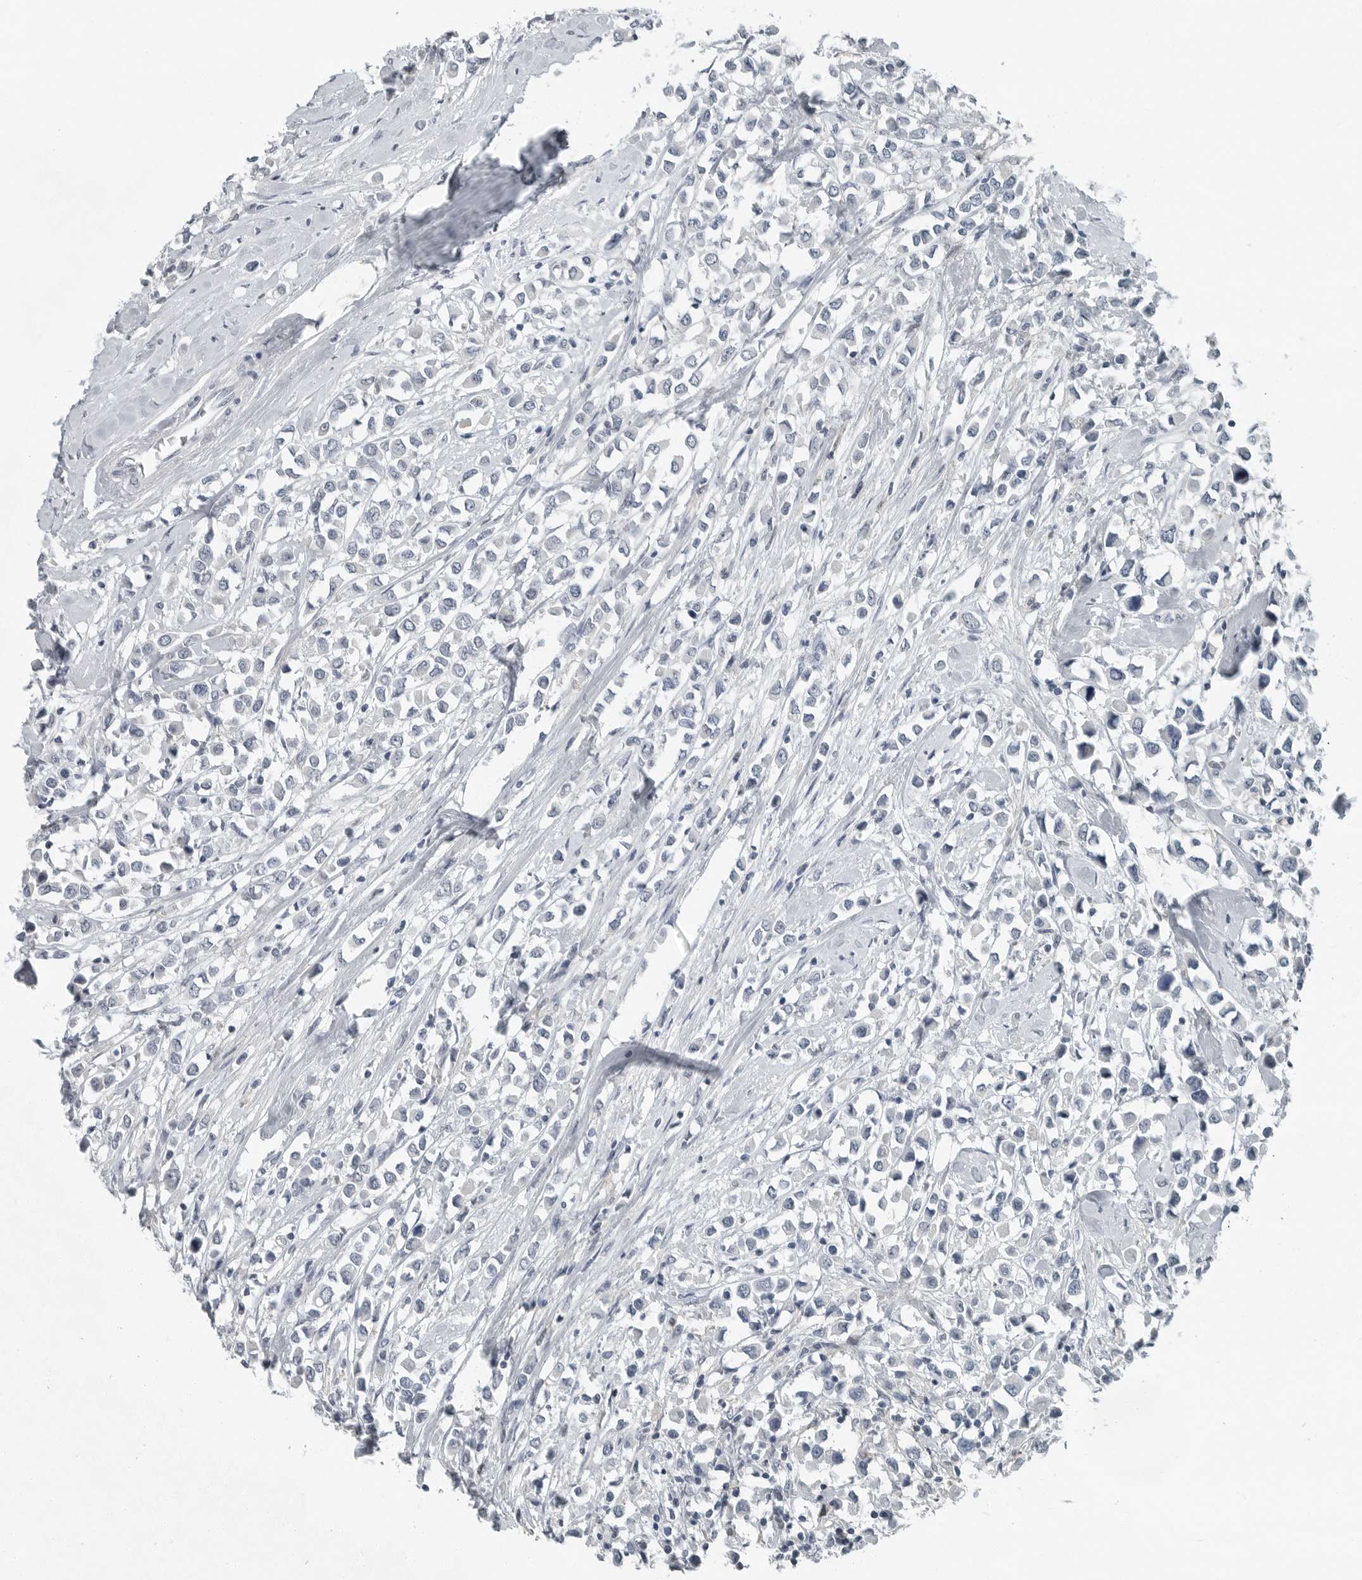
{"staining": {"intensity": "negative", "quantity": "none", "location": "none"}, "tissue": "breast cancer", "cell_type": "Tumor cells", "image_type": "cancer", "snomed": [{"axis": "morphology", "description": "Duct carcinoma"}, {"axis": "topography", "description": "Breast"}], "caption": "There is no significant expression in tumor cells of breast cancer (intraductal carcinoma).", "gene": "KYAT1", "patient": {"sex": "female", "age": 61}}